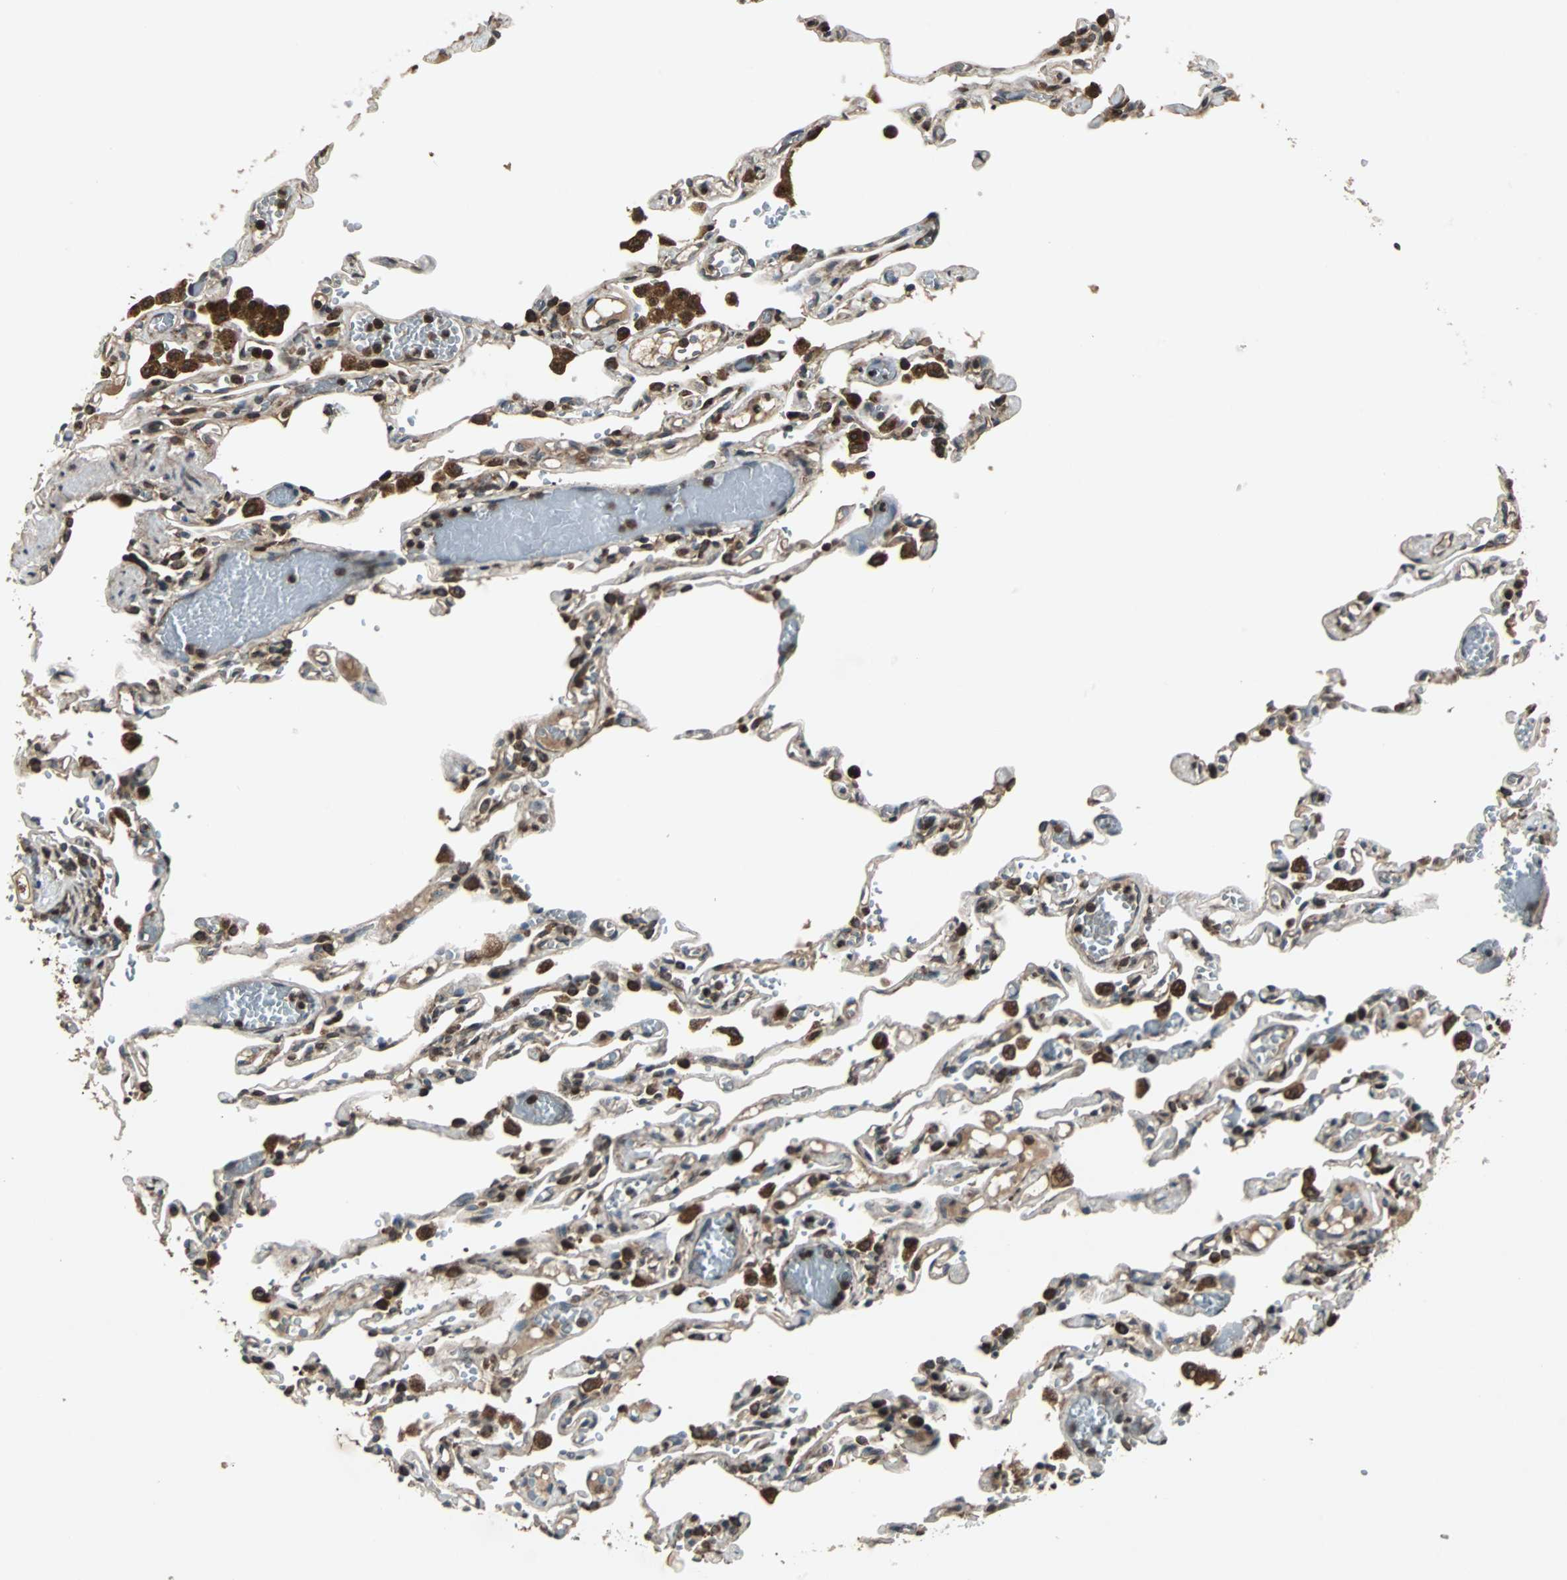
{"staining": {"intensity": "weak", "quantity": "25%-75%", "location": "cytoplasmic/membranous"}, "tissue": "lung", "cell_type": "Alveolar cells", "image_type": "normal", "snomed": [{"axis": "morphology", "description": "Normal tissue, NOS"}, {"axis": "topography", "description": "Lung"}], "caption": "DAB (3,3'-diaminobenzidine) immunohistochemical staining of normal lung shows weak cytoplasmic/membranous protein expression in about 25%-75% of alveolar cells. The staining was performed using DAB (3,3'-diaminobenzidine) to visualize the protein expression in brown, while the nuclei were stained in blue with hematoxylin (Magnification: 20x).", "gene": "RAB7A", "patient": {"sex": "male", "age": 21}}